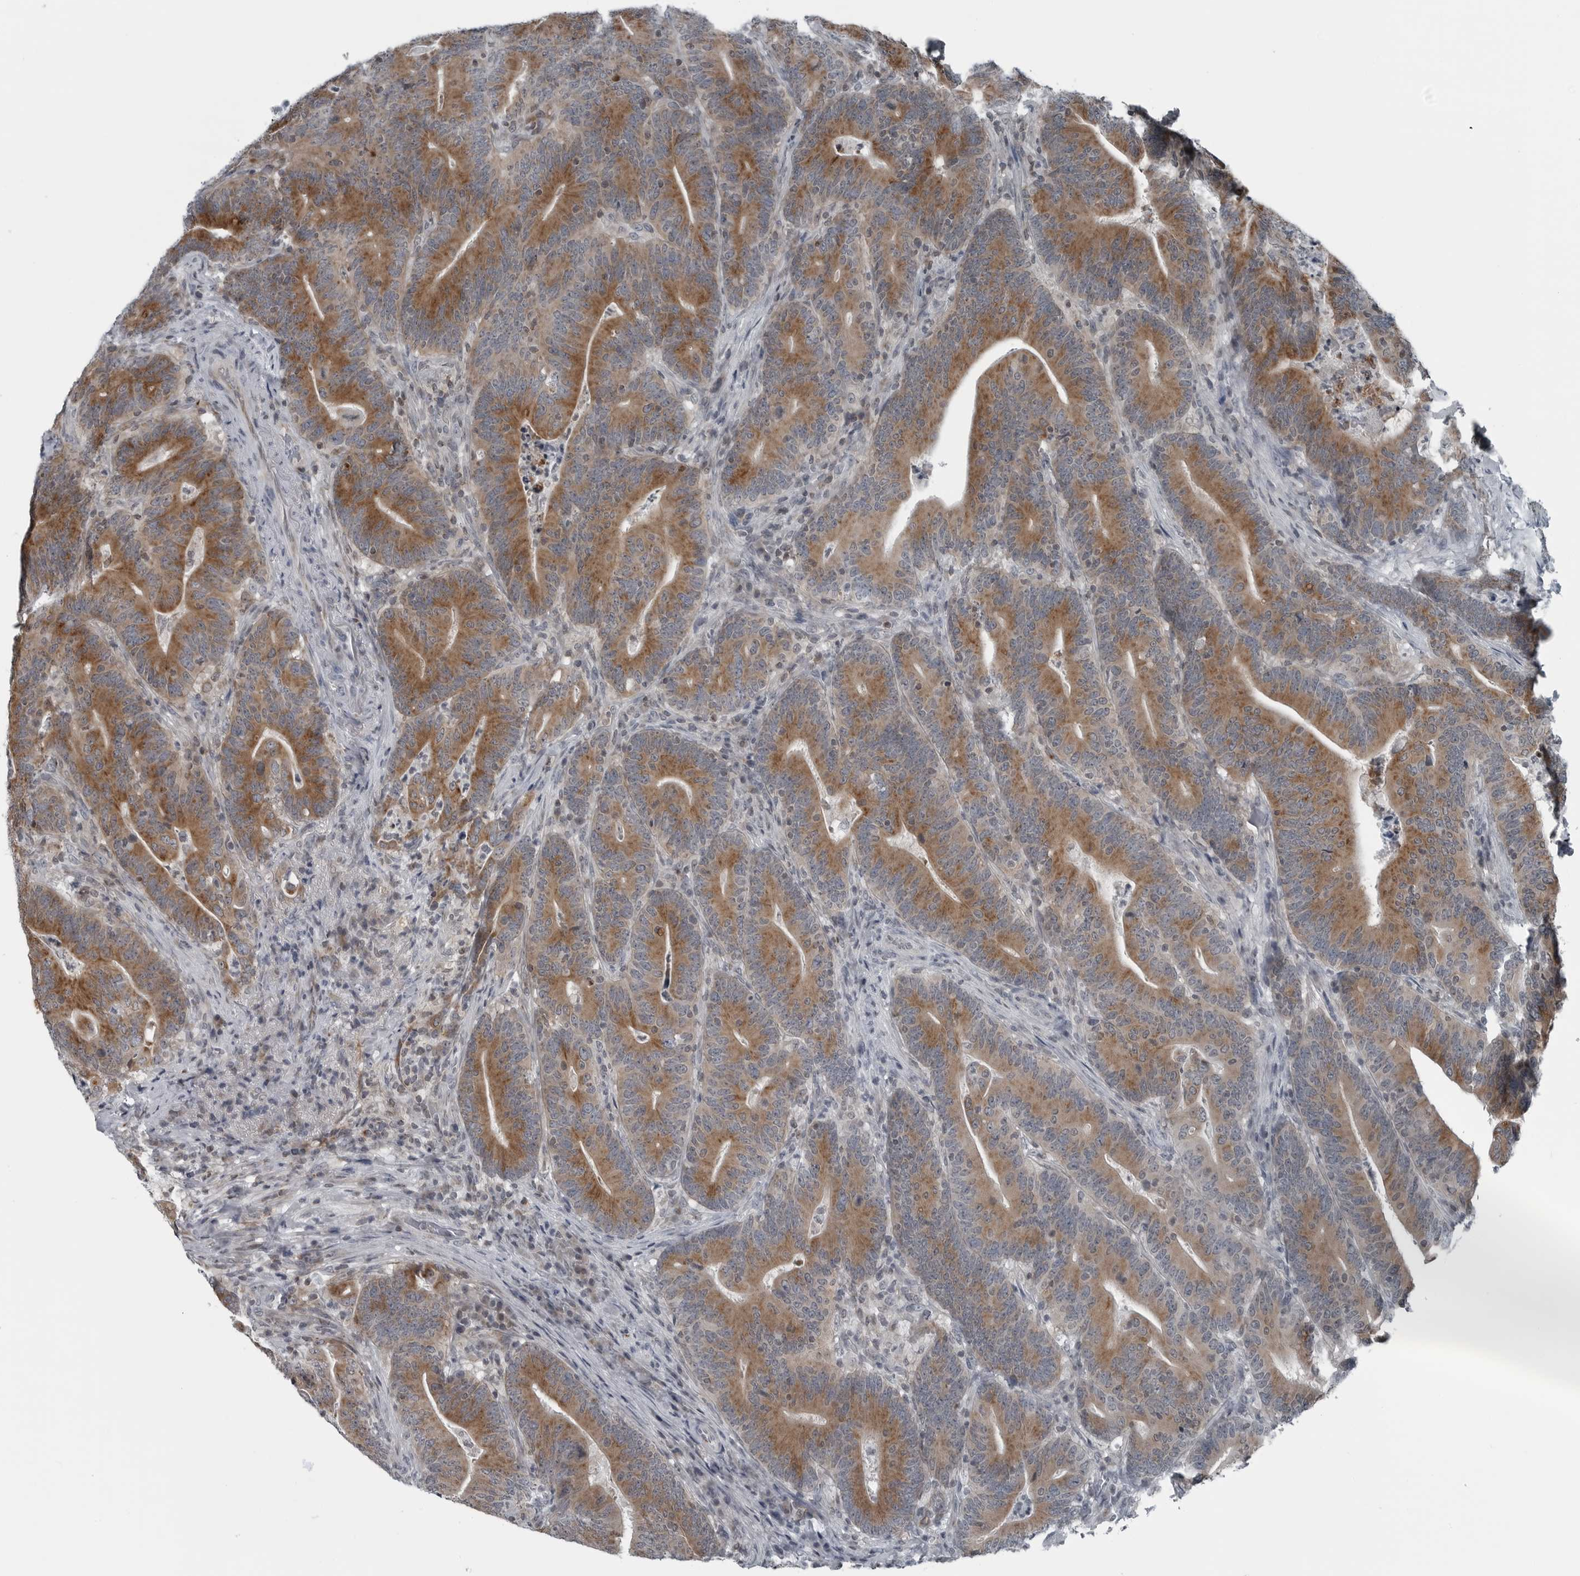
{"staining": {"intensity": "moderate", "quantity": ">75%", "location": "cytoplasmic/membranous"}, "tissue": "colorectal cancer", "cell_type": "Tumor cells", "image_type": "cancer", "snomed": [{"axis": "morphology", "description": "Adenocarcinoma, NOS"}, {"axis": "topography", "description": "Colon"}], "caption": "Colorectal adenocarcinoma stained with IHC demonstrates moderate cytoplasmic/membranous staining in about >75% of tumor cells. The protein of interest is stained brown, and the nuclei are stained in blue (DAB (3,3'-diaminobenzidine) IHC with brightfield microscopy, high magnification).", "gene": "GAK", "patient": {"sex": "female", "age": 66}}